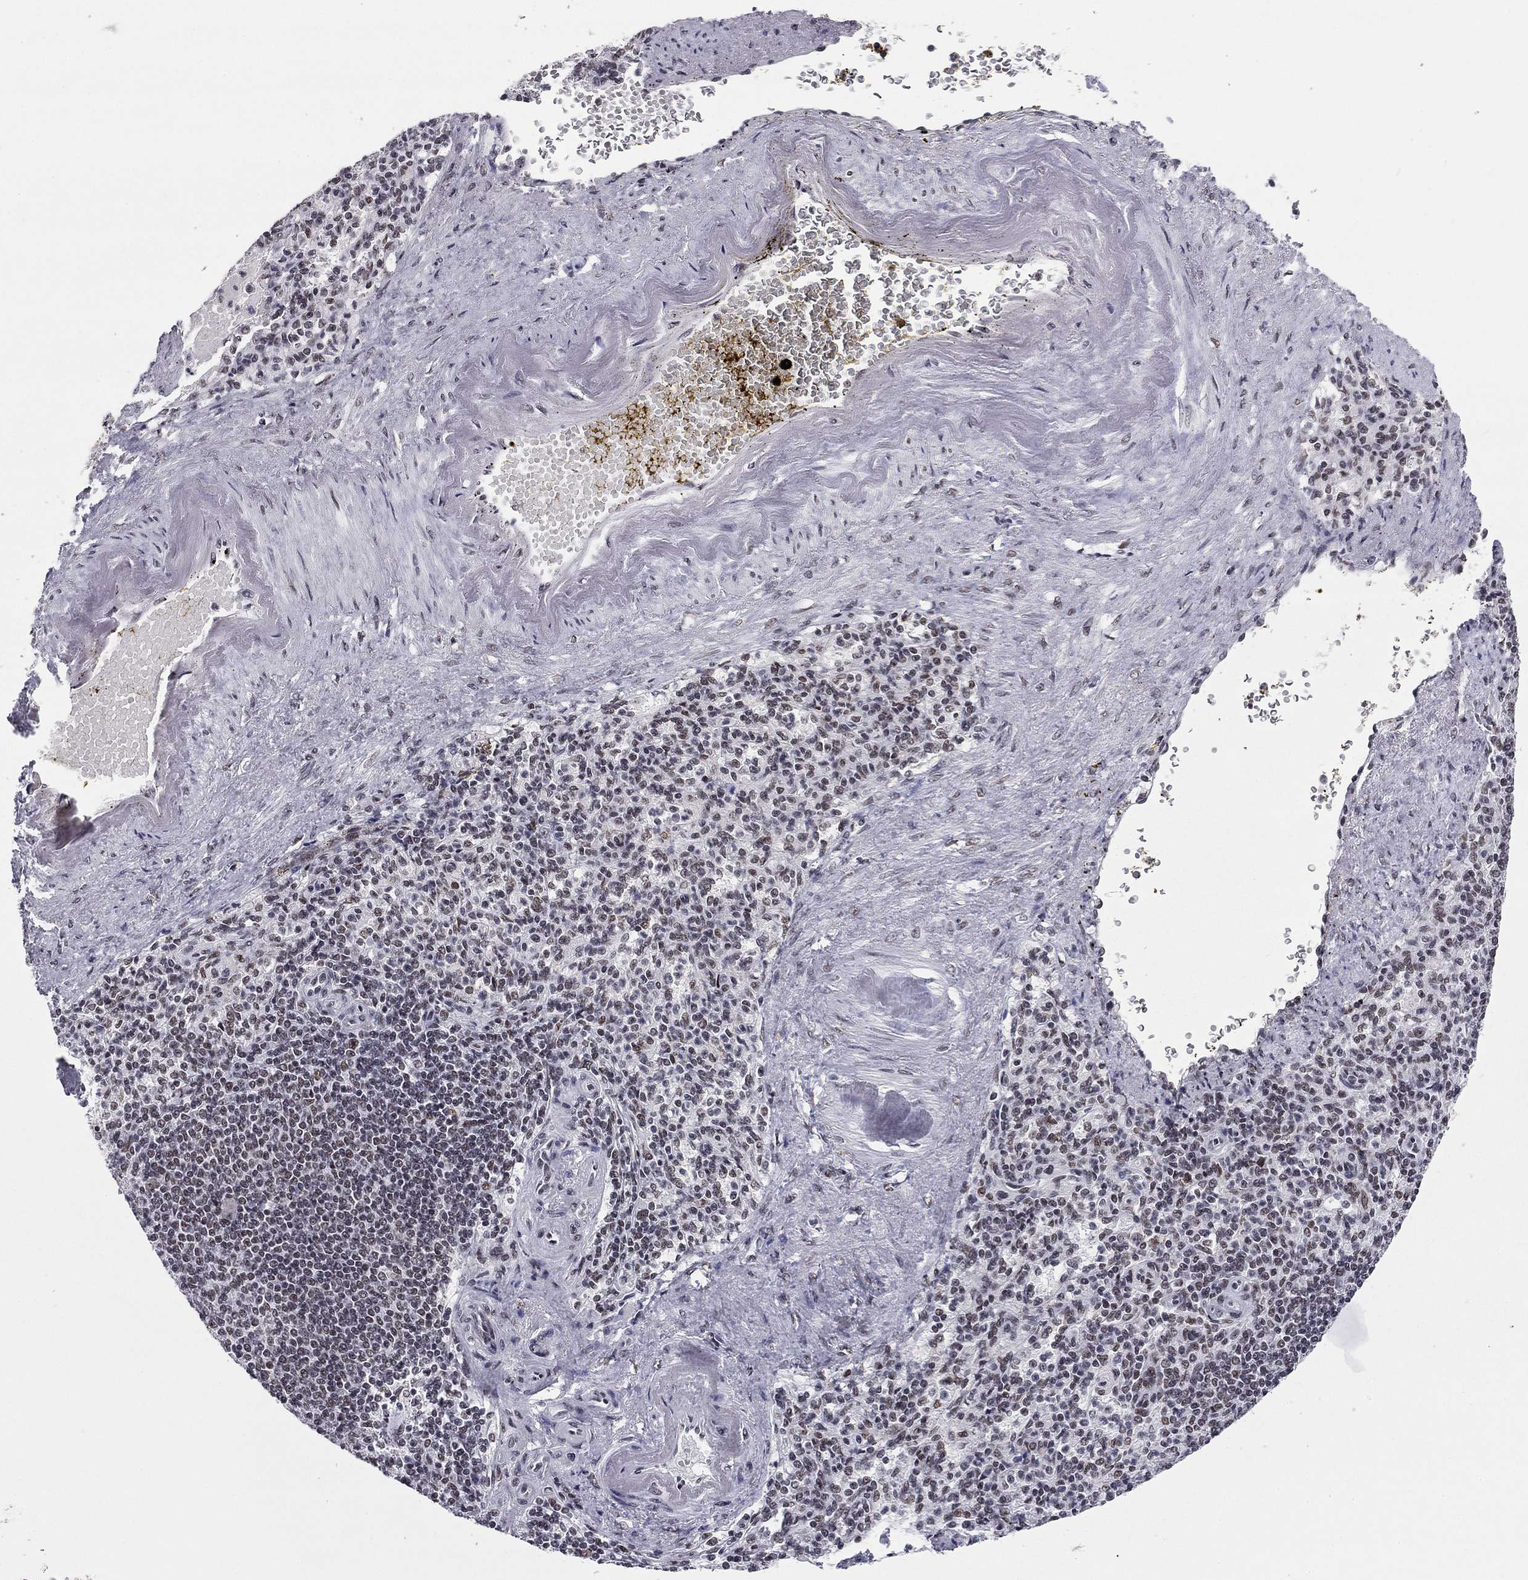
{"staining": {"intensity": "negative", "quantity": "none", "location": "none"}, "tissue": "spleen", "cell_type": "Cells in red pulp", "image_type": "normal", "snomed": [{"axis": "morphology", "description": "Normal tissue, NOS"}, {"axis": "topography", "description": "Spleen"}], "caption": "Protein analysis of benign spleen shows no significant expression in cells in red pulp. (Immunohistochemistry (ihc), brightfield microscopy, high magnification).", "gene": "ETV5", "patient": {"sex": "female", "age": 74}}